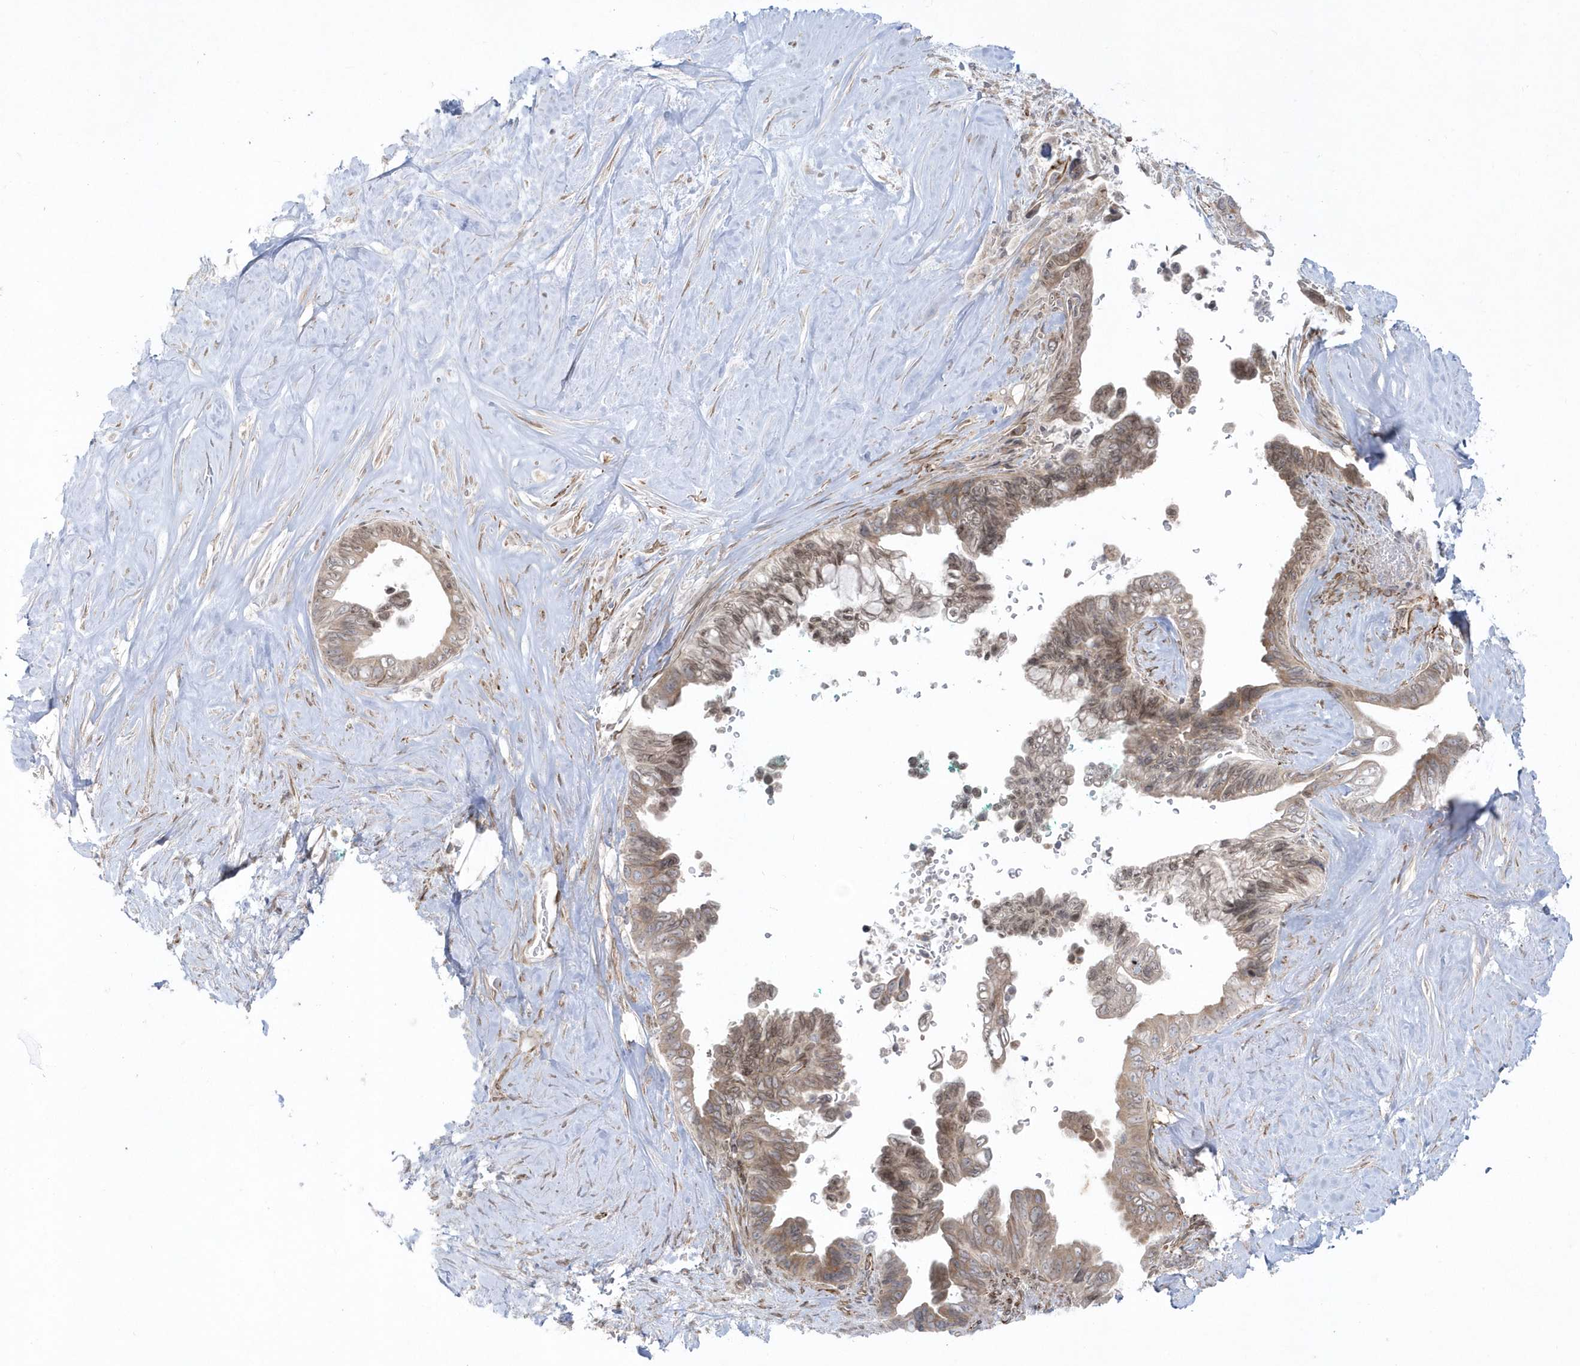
{"staining": {"intensity": "moderate", "quantity": ">75%", "location": "cytoplasmic/membranous,nuclear"}, "tissue": "pancreatic cancer", "cell_type": "Tumor cells", "image_type": "cancer", "snomed": [{"axis": "morphology", "description": "Adenocarcinoma, NOS"}, {"axis": "topography", "description": "Pancreas"}], "caption": "The photomicrograph reveals a brown stain indicating the presence of a protein in the cytoplasmic/membranous and nuclear of tumor cells in adenocarcinoma (pancreatic).", "gene": "DHX57", "patient": {"sex": "female", "age": 72}}